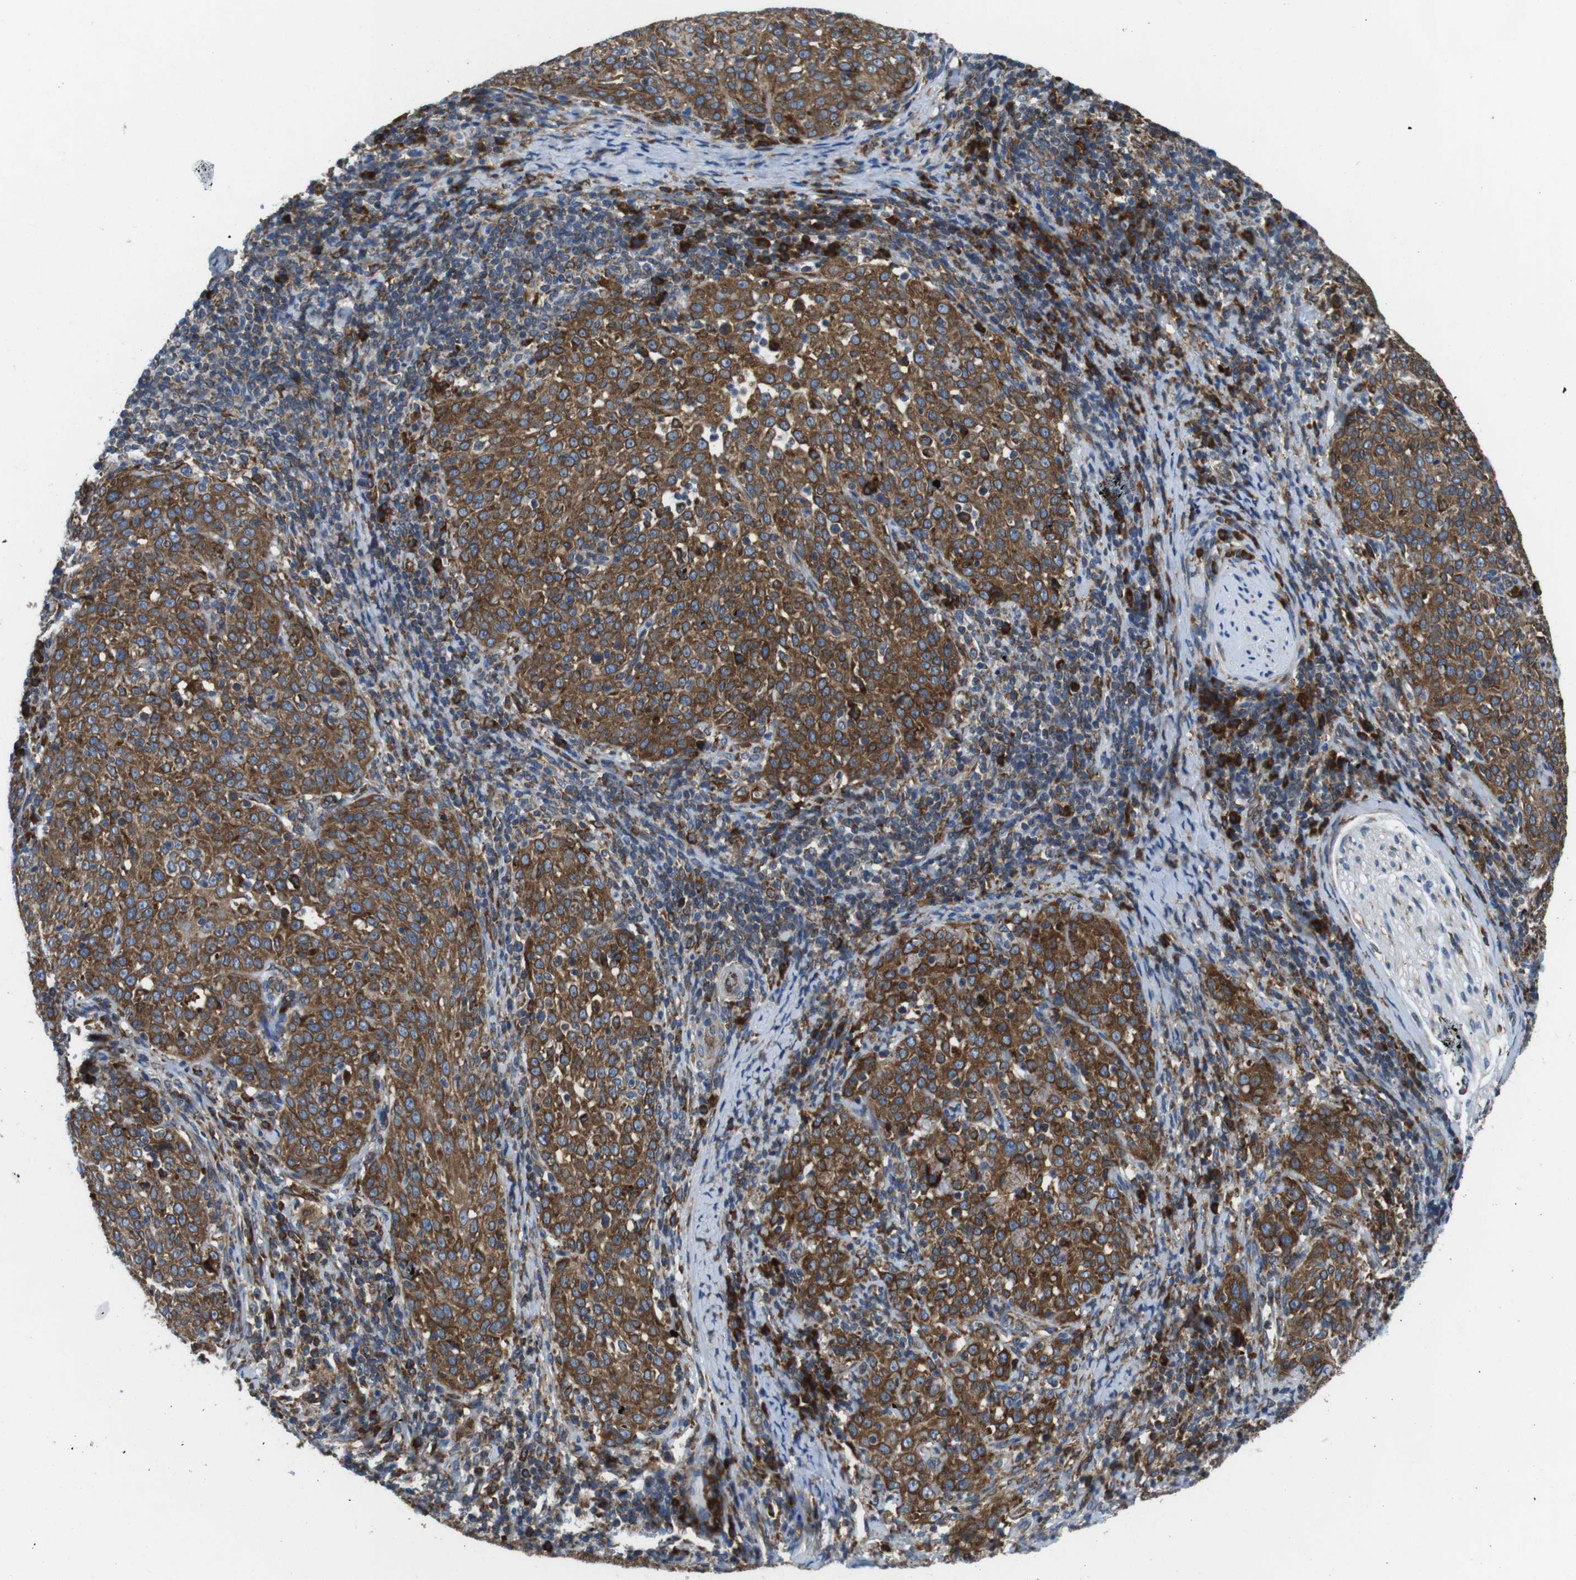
{"staining": {"intensity": "strong", "quantity": ">75%", "location": "cytoplasmic/membranous"}, "tissue": "cervical cancer", "cell_type": "Tumor cells", "image_type": "cancer", "snomed": [{"axis": "morphology", "description": "Squamous cell carcinoma, NOS"}, {"axis": "topography", "description": "Cervix"}], "caption": "IHC of squamous cell carcinoma (cervical) shows high levels of strong cytoplasmic/membranous expression in about >75% of tumor cells.", "gene": "UGGT1", "patient": {"sex": "female", "age": 51}}